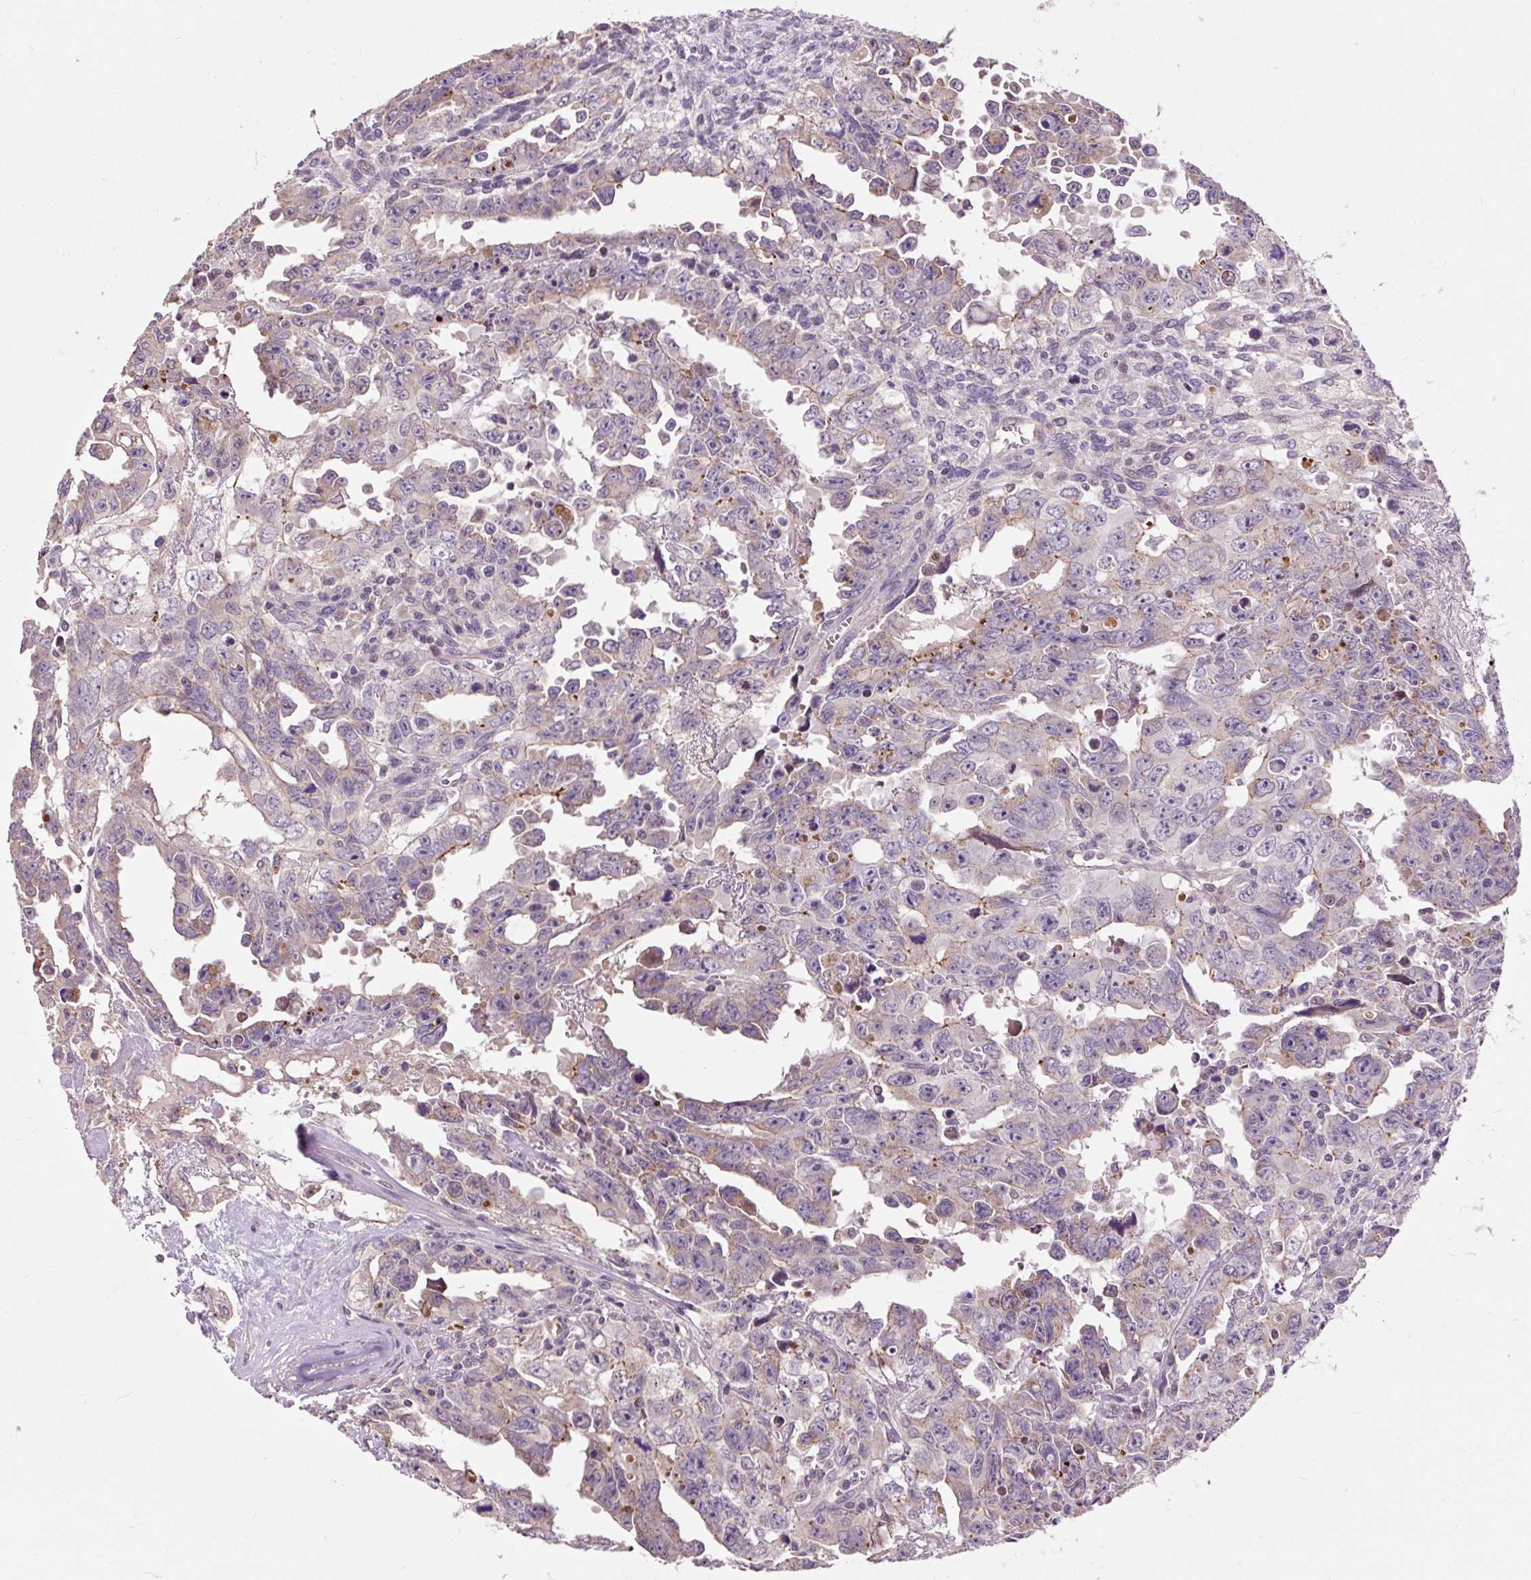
{"staining": {"intensity": "moderate", "quantity": "<25%", "location": "cytoplasmic/membranous"}, "tissue": "testis cancer", "cell_type": "Tumor cells", "image_type": "cancer", "snomed": [{"axis": "morphology", "description": "Carcinoma, Embryonal, NOS"}, {"axis": "topography", "description": "Testis"}], "caption": "IHC image of testis cancer (embryonal carcinoma) stained for a protein (brown), which demonstrates low levels of moderate cytoplasmic/membranous staining in about <25% of tumor cells.", "gene": "PRIMPOL", "patient": {"sex": "male", "age": 24}}